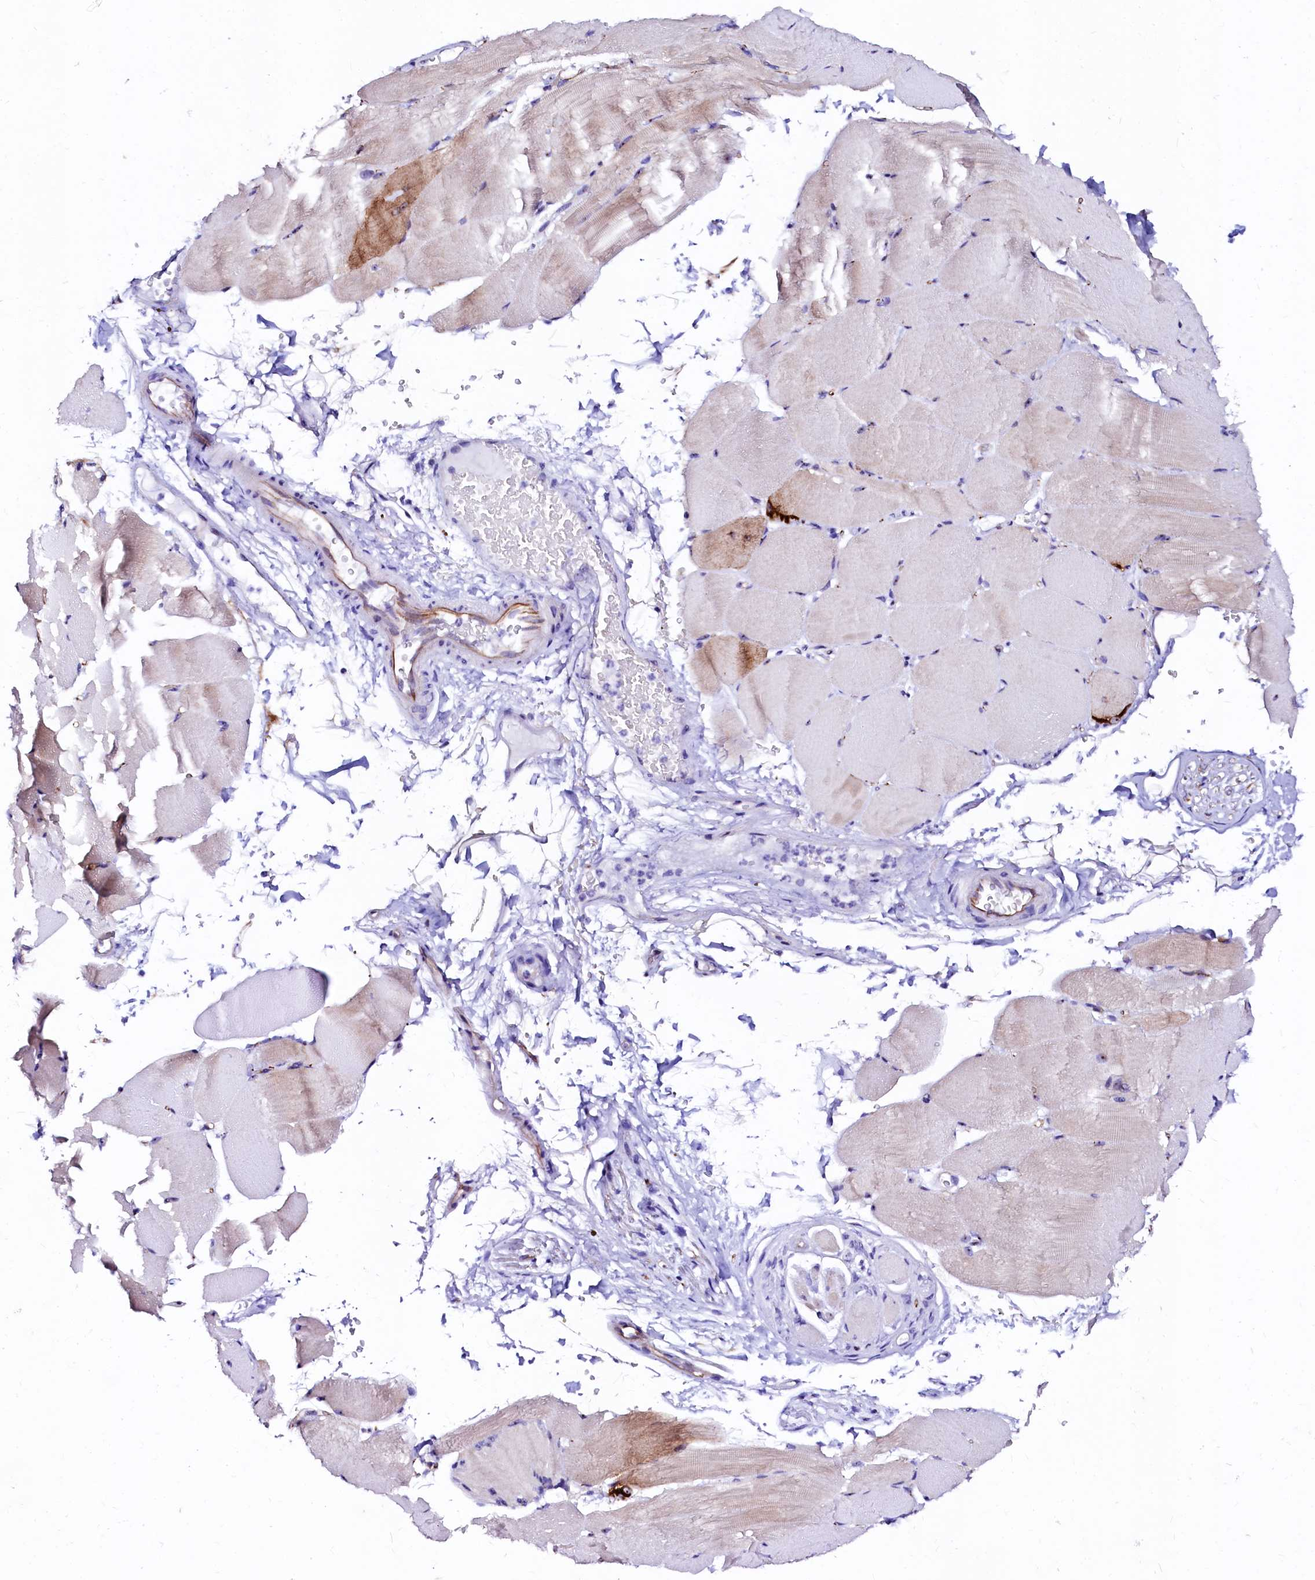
{"staining": {"intensity": "negative", "quantity": "none", "location": "none"}, "tissue": "skeletal muscle", "cell_type": "Myocytes", "image_type": "normal", "snomed": [{"axis": "morphology", "description": "Normal tissue, NOS"}, {"axis": "topography", "description": "Skeletal muscle"}, {"axis": "topography", "description": "Parathyroid gland"}], "caption": "Skeletal muscle stained for a protein using IHC exhibits no staining myocytes.", "gene": "SFR1", "patient": {"sex": "female", "age": 37}}